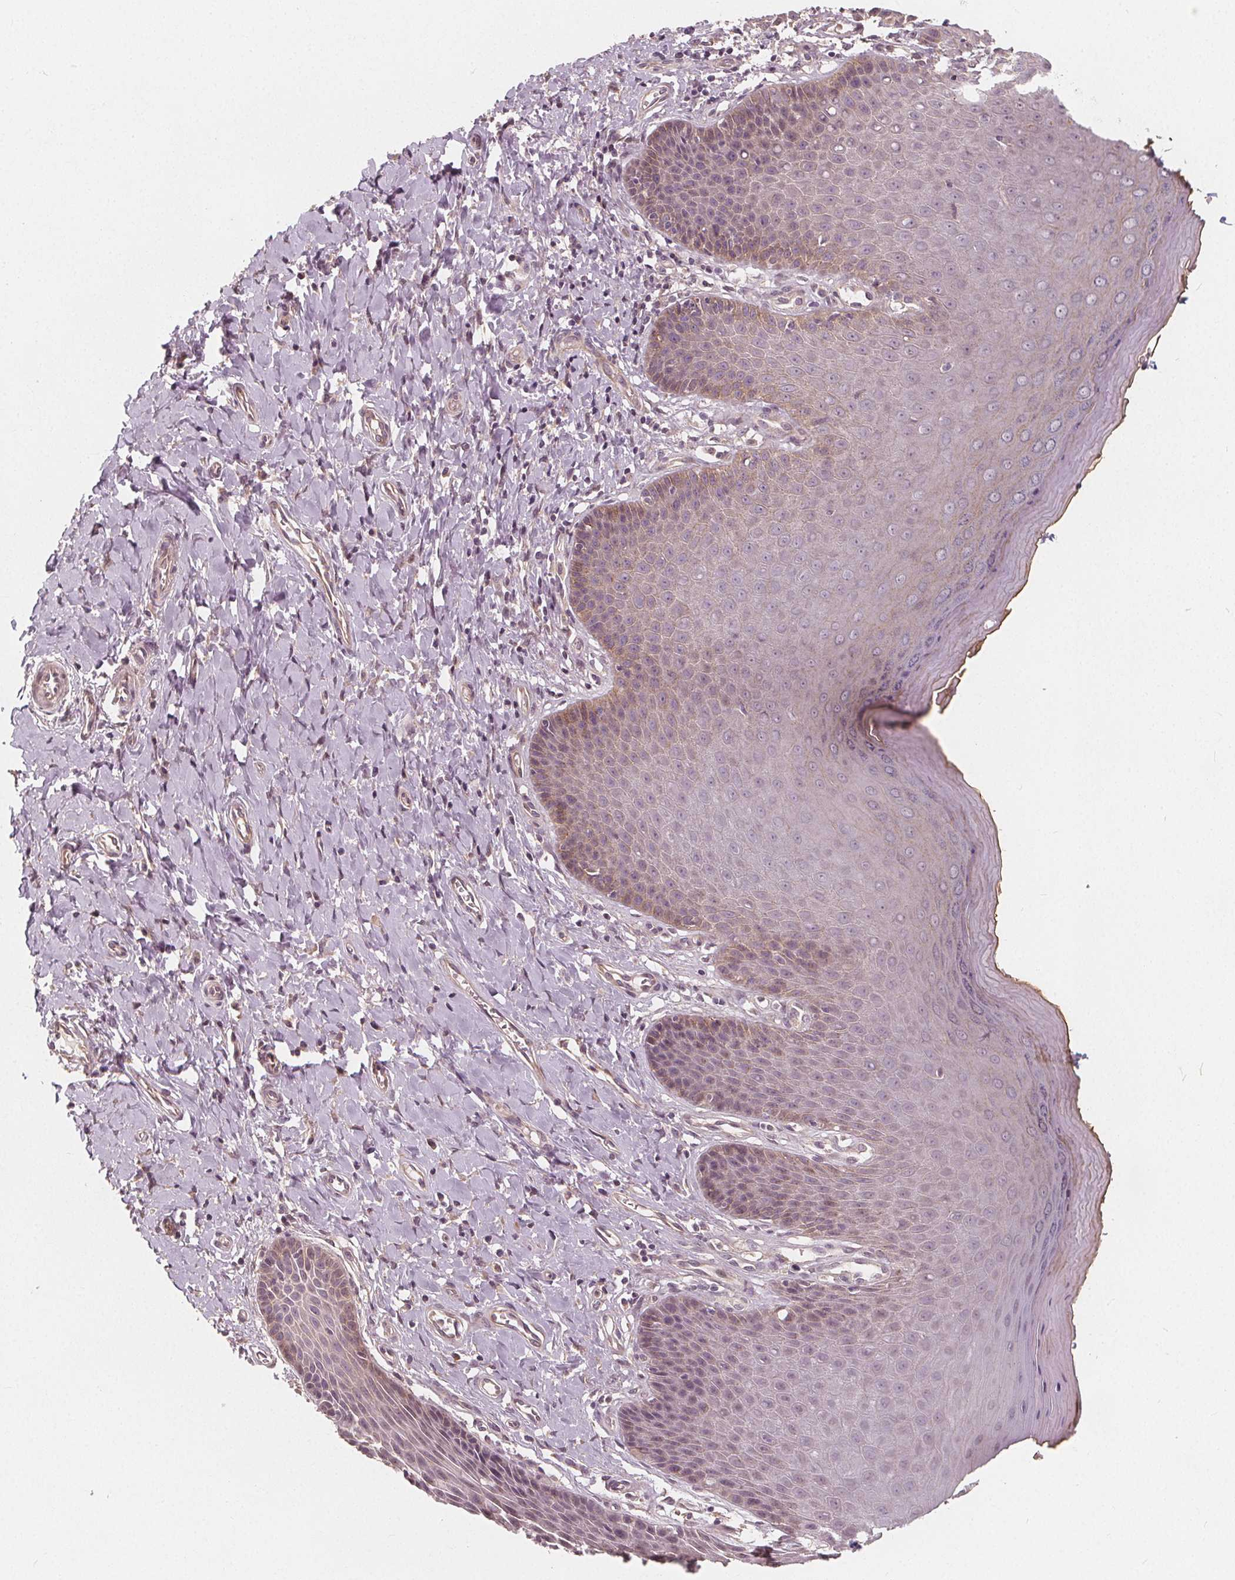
{"staining": {"intensity": "moderate", "quantity": "<25%", "location": "cytoplasmic/membranous"}, "tissue": "vagina", "cell_type": "Squamous epithelial cells", "image_type": "normal", "snomed": [{"axis": "morphology", "description": "Normal tissue, NOS"}, {"axis": "topography", "description": "Vagina"}], "caption": "This histopathology image shows immunohistochemistry (IHC) staining of normal human vagina, with low moderate cytoplasmic/membranous staining in about <25% of squamous epithelial cells.", "gene": "SNX12", "patient": {"sex": "female", "age": 83}}